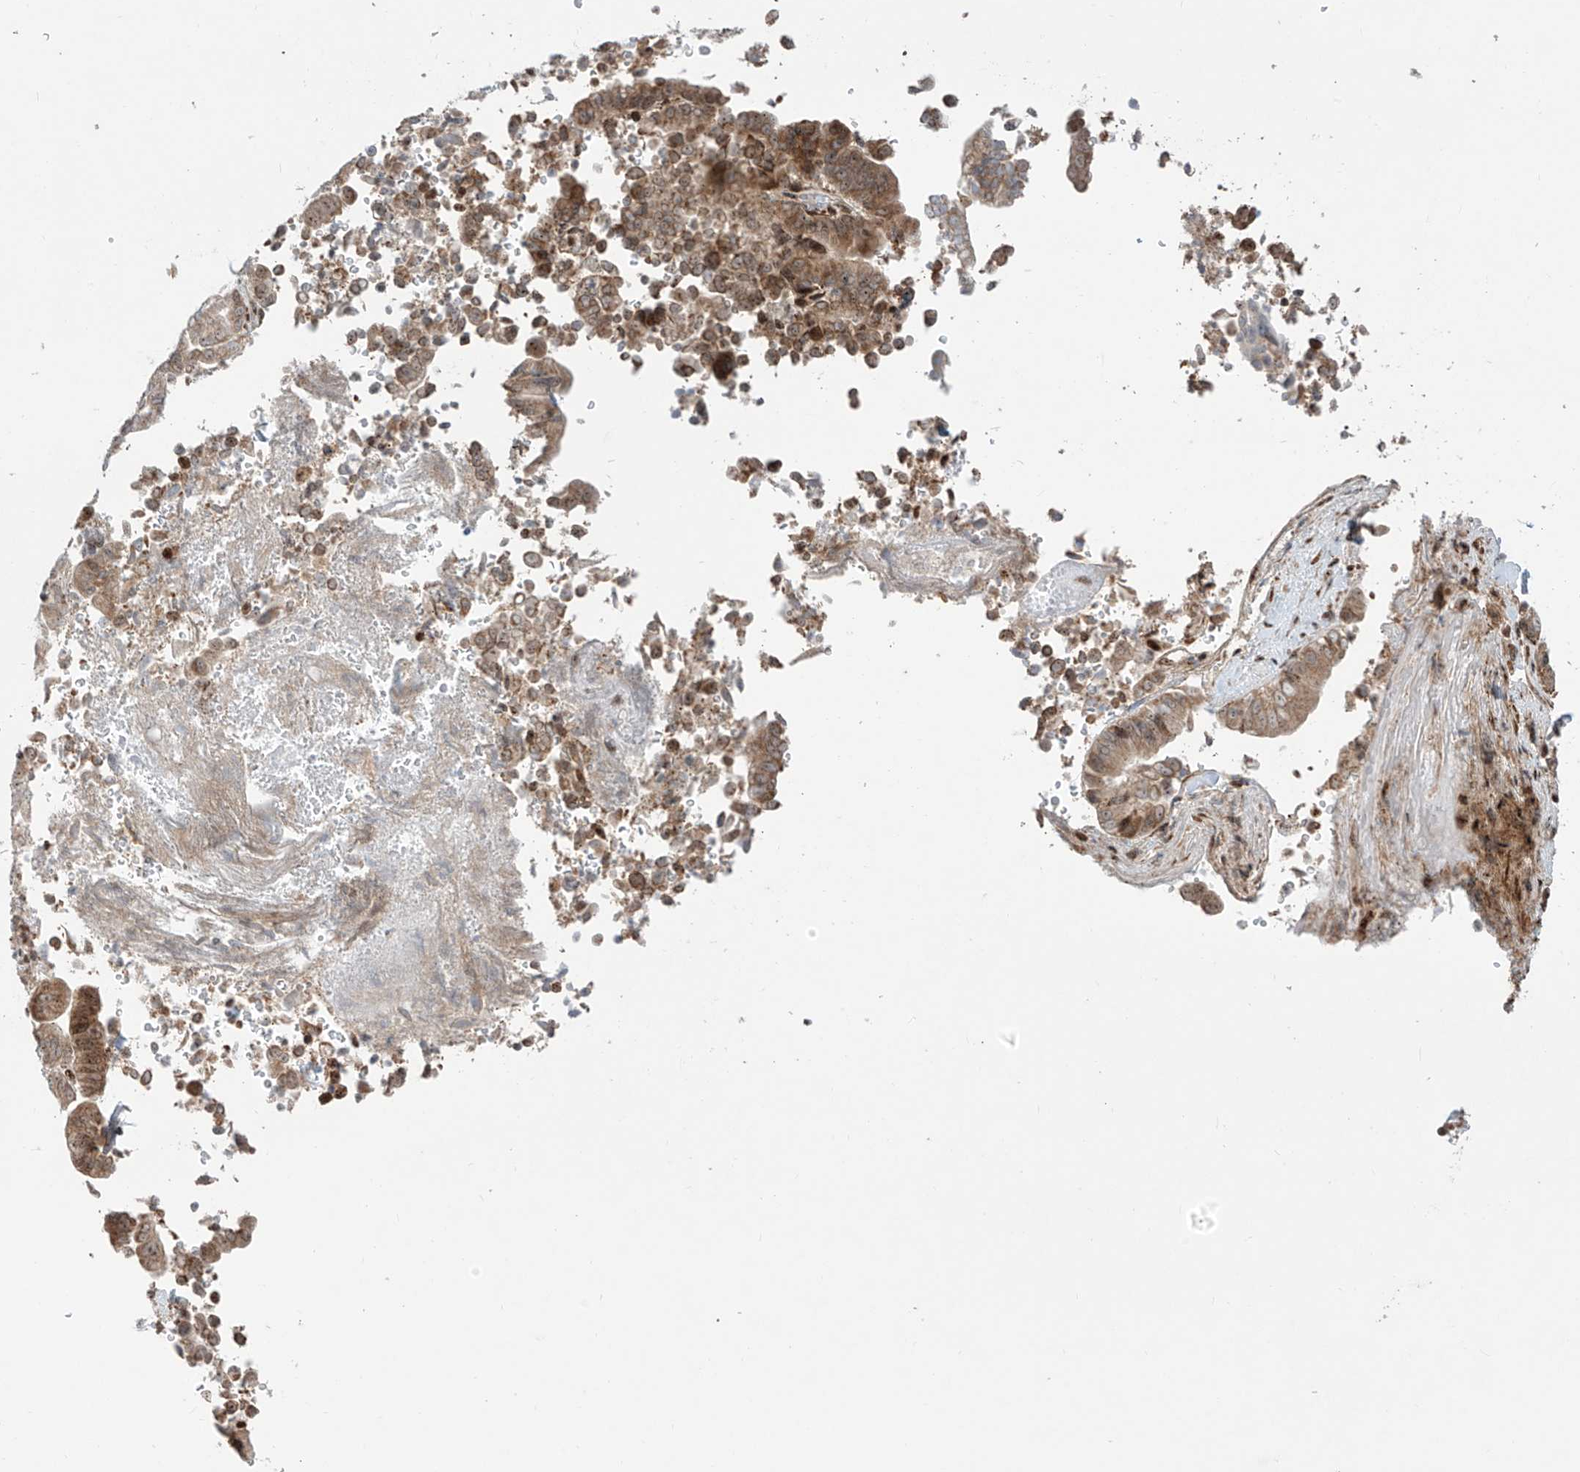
{"staining": {"intensity": "moderate", "quantity": ">75%", "location": "cytoplasmic/membranous"}, "tissue": "liver cancer", "cell_type": "Tumor cells", "image_type": "cancer", "snomed": [{"axis": "morphology", "description": "Cholangiocarcinoma"}, {"axis": "topography", "description": "Liver"}], "caption": "Immunohistochemical staining of human liver cancer demonstrates medium levels of moderate cytoplasmic/membranous positivity in about >75% of tumor cells.", "gene": "ZBTB8A", "patient": {"sex": "female", "age": 75}}